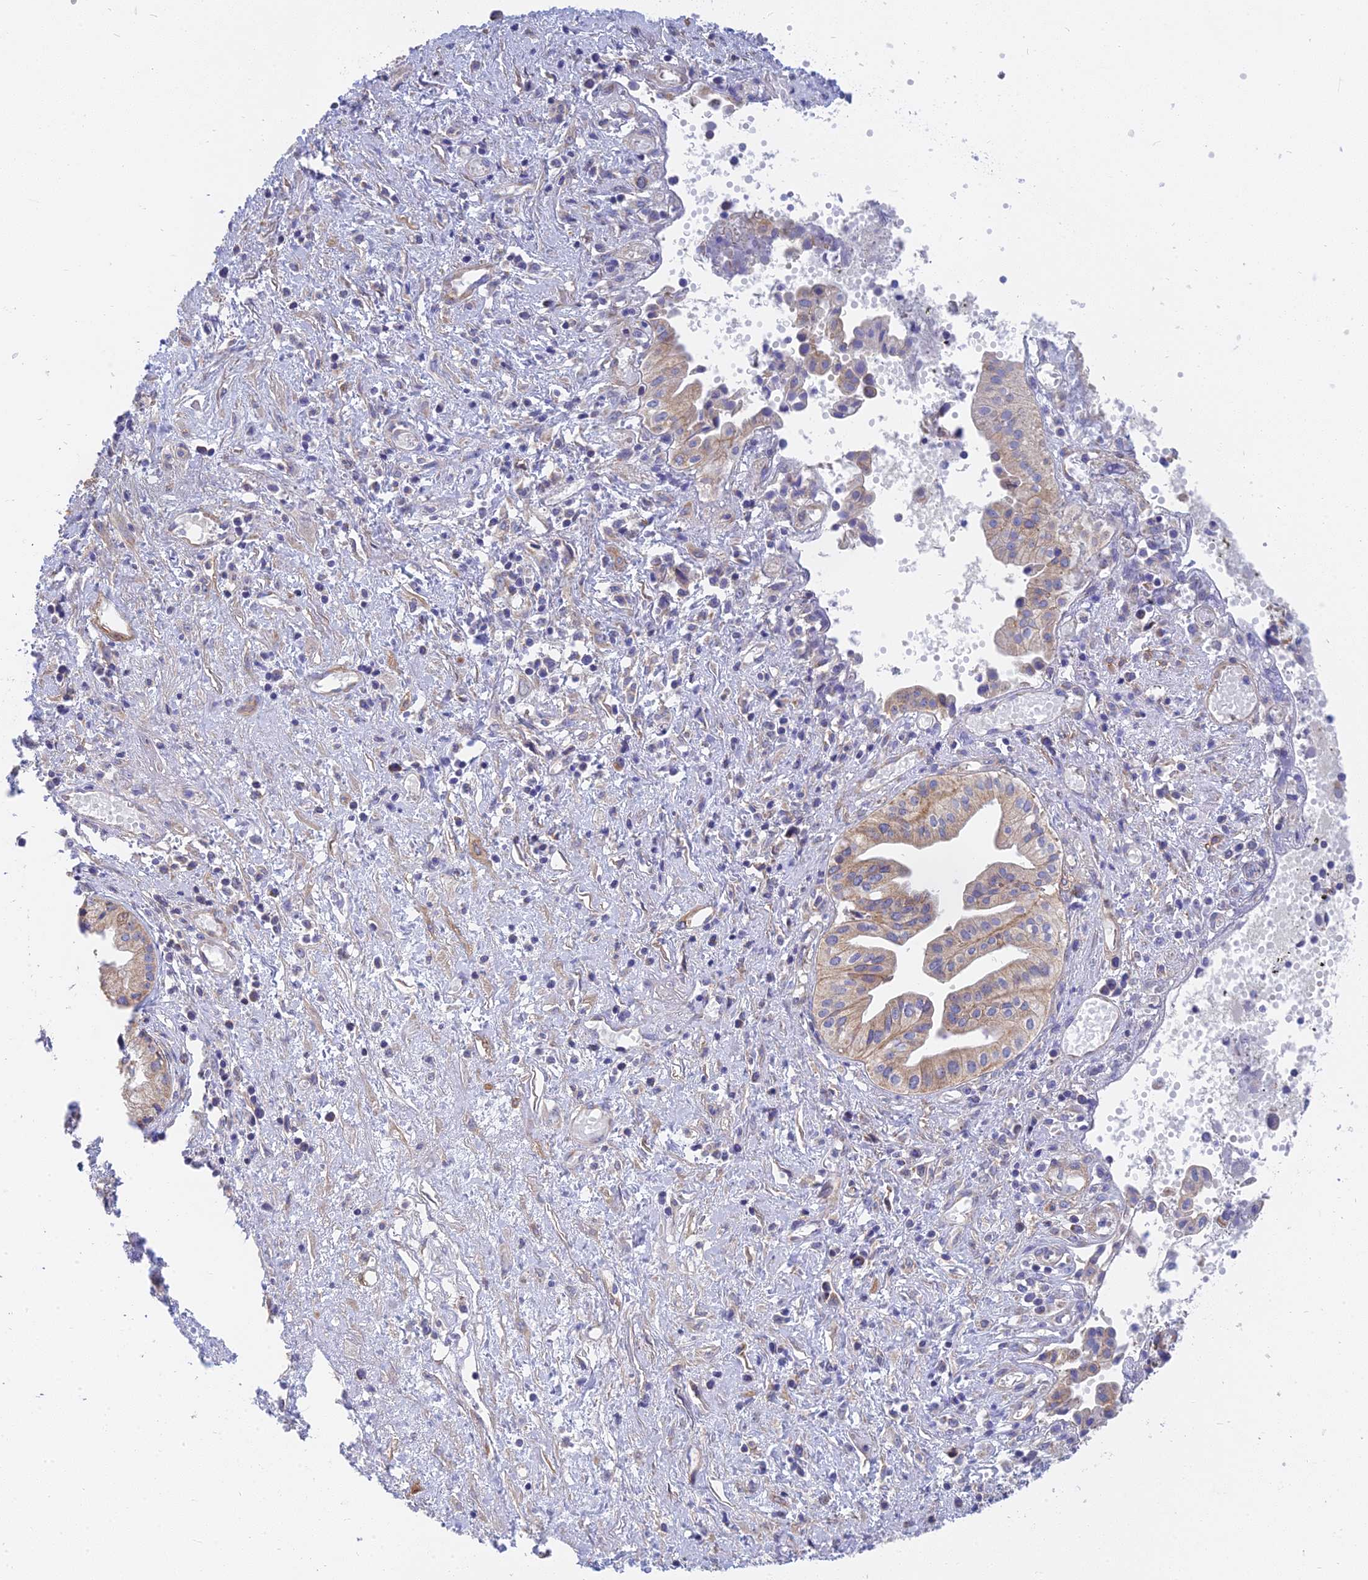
{"staining": {"intensity": "moderate", "quantity": "25%-75%", "location": "cytoplasmic/membranous"}, "tissue": "pancreatic cancer", "cell_type": "Tumor cells", "image_type": "cancer", "snomed": [{"axis": "morphology", "description": "Adenocarcinoma, NOS"}, {"axis": "topography", "description": "Pancreas"}], "caption": "A brown stain labels moderate cytoplasmic/membranous expression of a protein in human pancreatic adenocarcinoma tumor cells.", "gene": "MRPL15", "patient": {"sex": "female", "age": 50}}